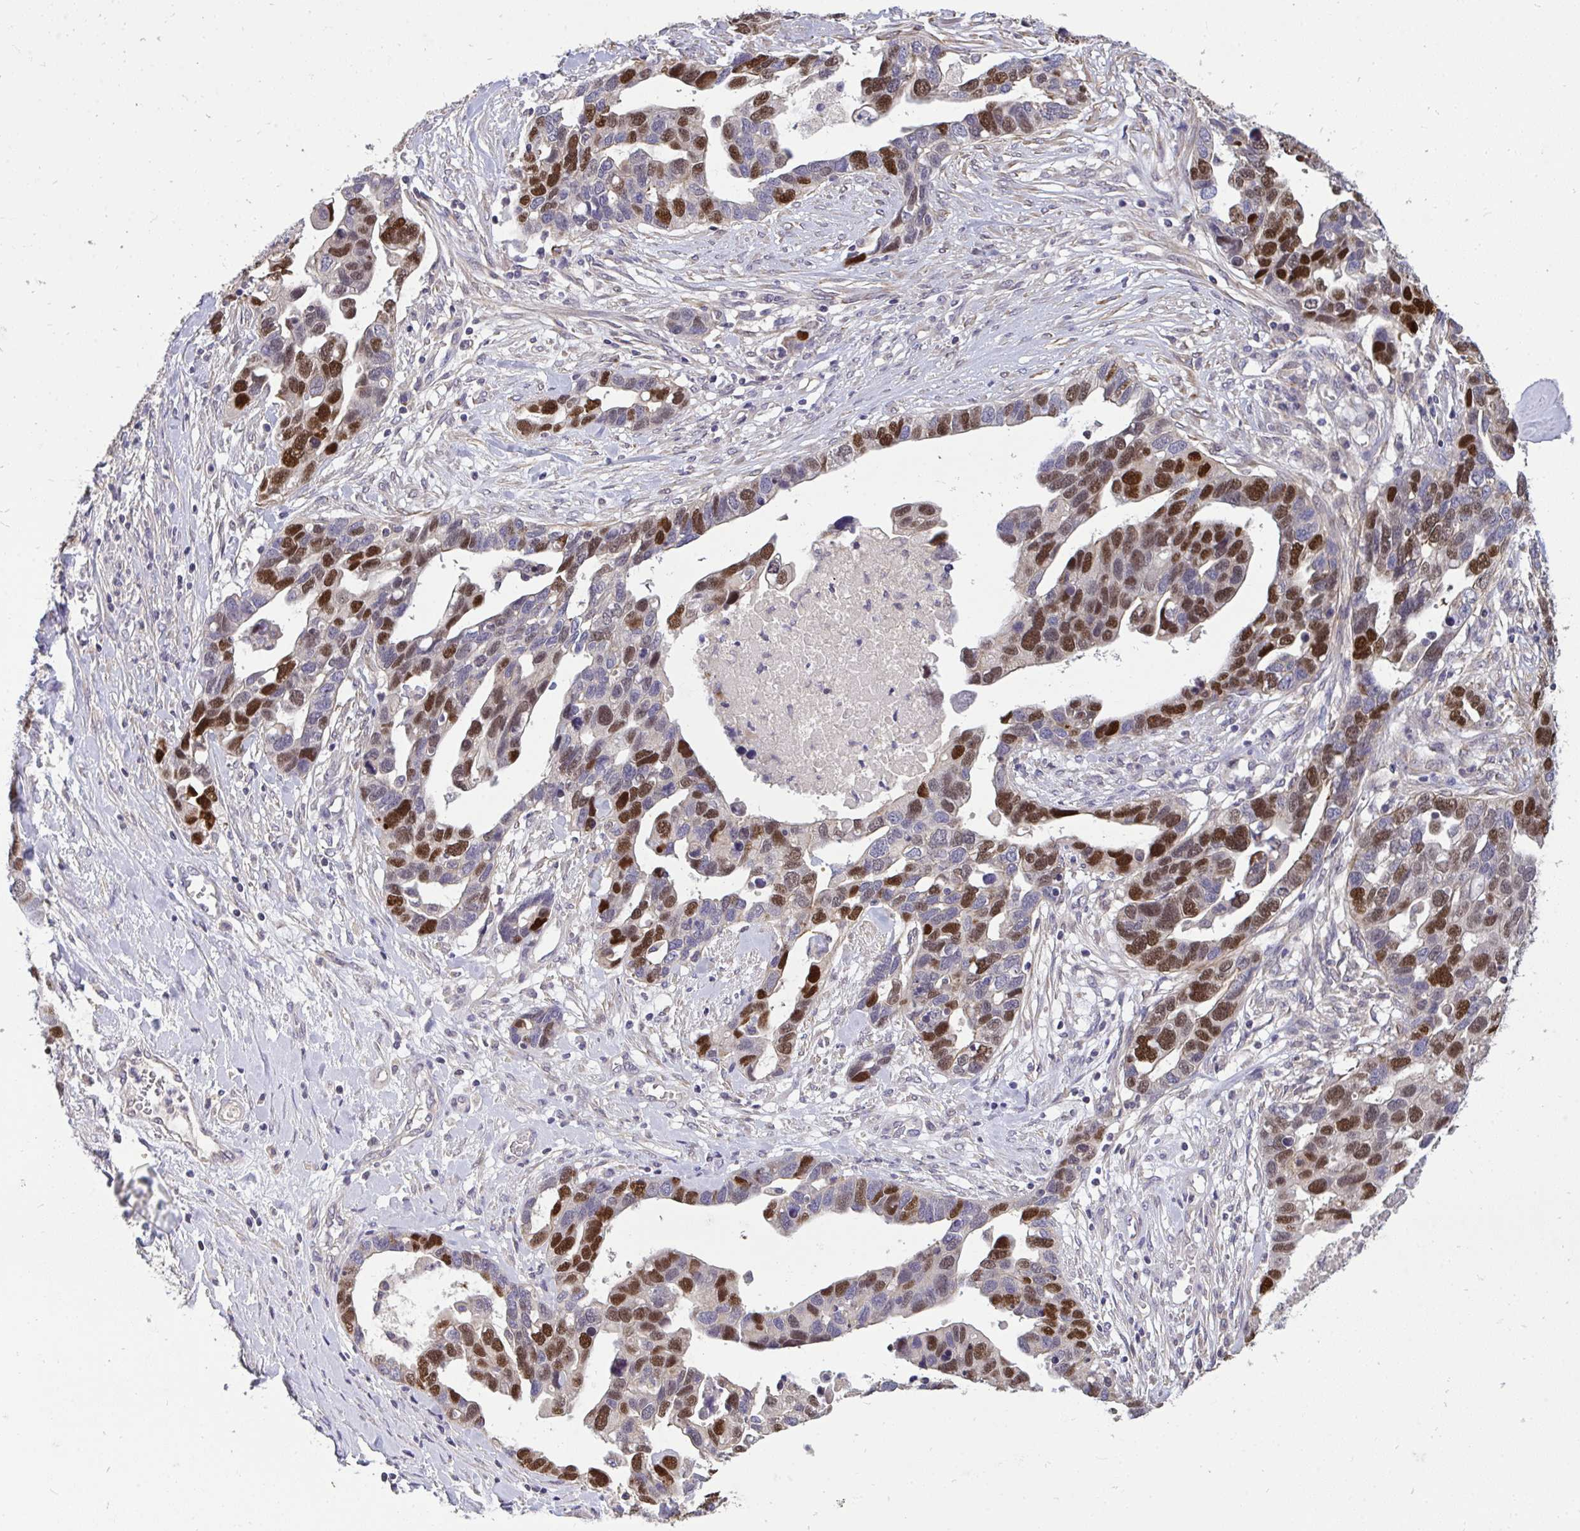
{"staining": {"intensity": "strong", "quantity": "25%-75%", "location": "nuclear"}, "tissue": "ovarian cancer", "cell_type": "Tumor cells", "image_type": "cancer", "snomed": [{"axis": "morphology", "description": "Cystadenocarcinoma, serous, NOS"}, {"axis": "topography", "description": "Ovary"}], "caption": "This is an image of immunohistochemistry (IHC) staining of ovarian cancer, which shows strong staining in the nuclear of tumor cells.", "gene": "C19orf54", "patient": {"sex": "female", "age": 54}}